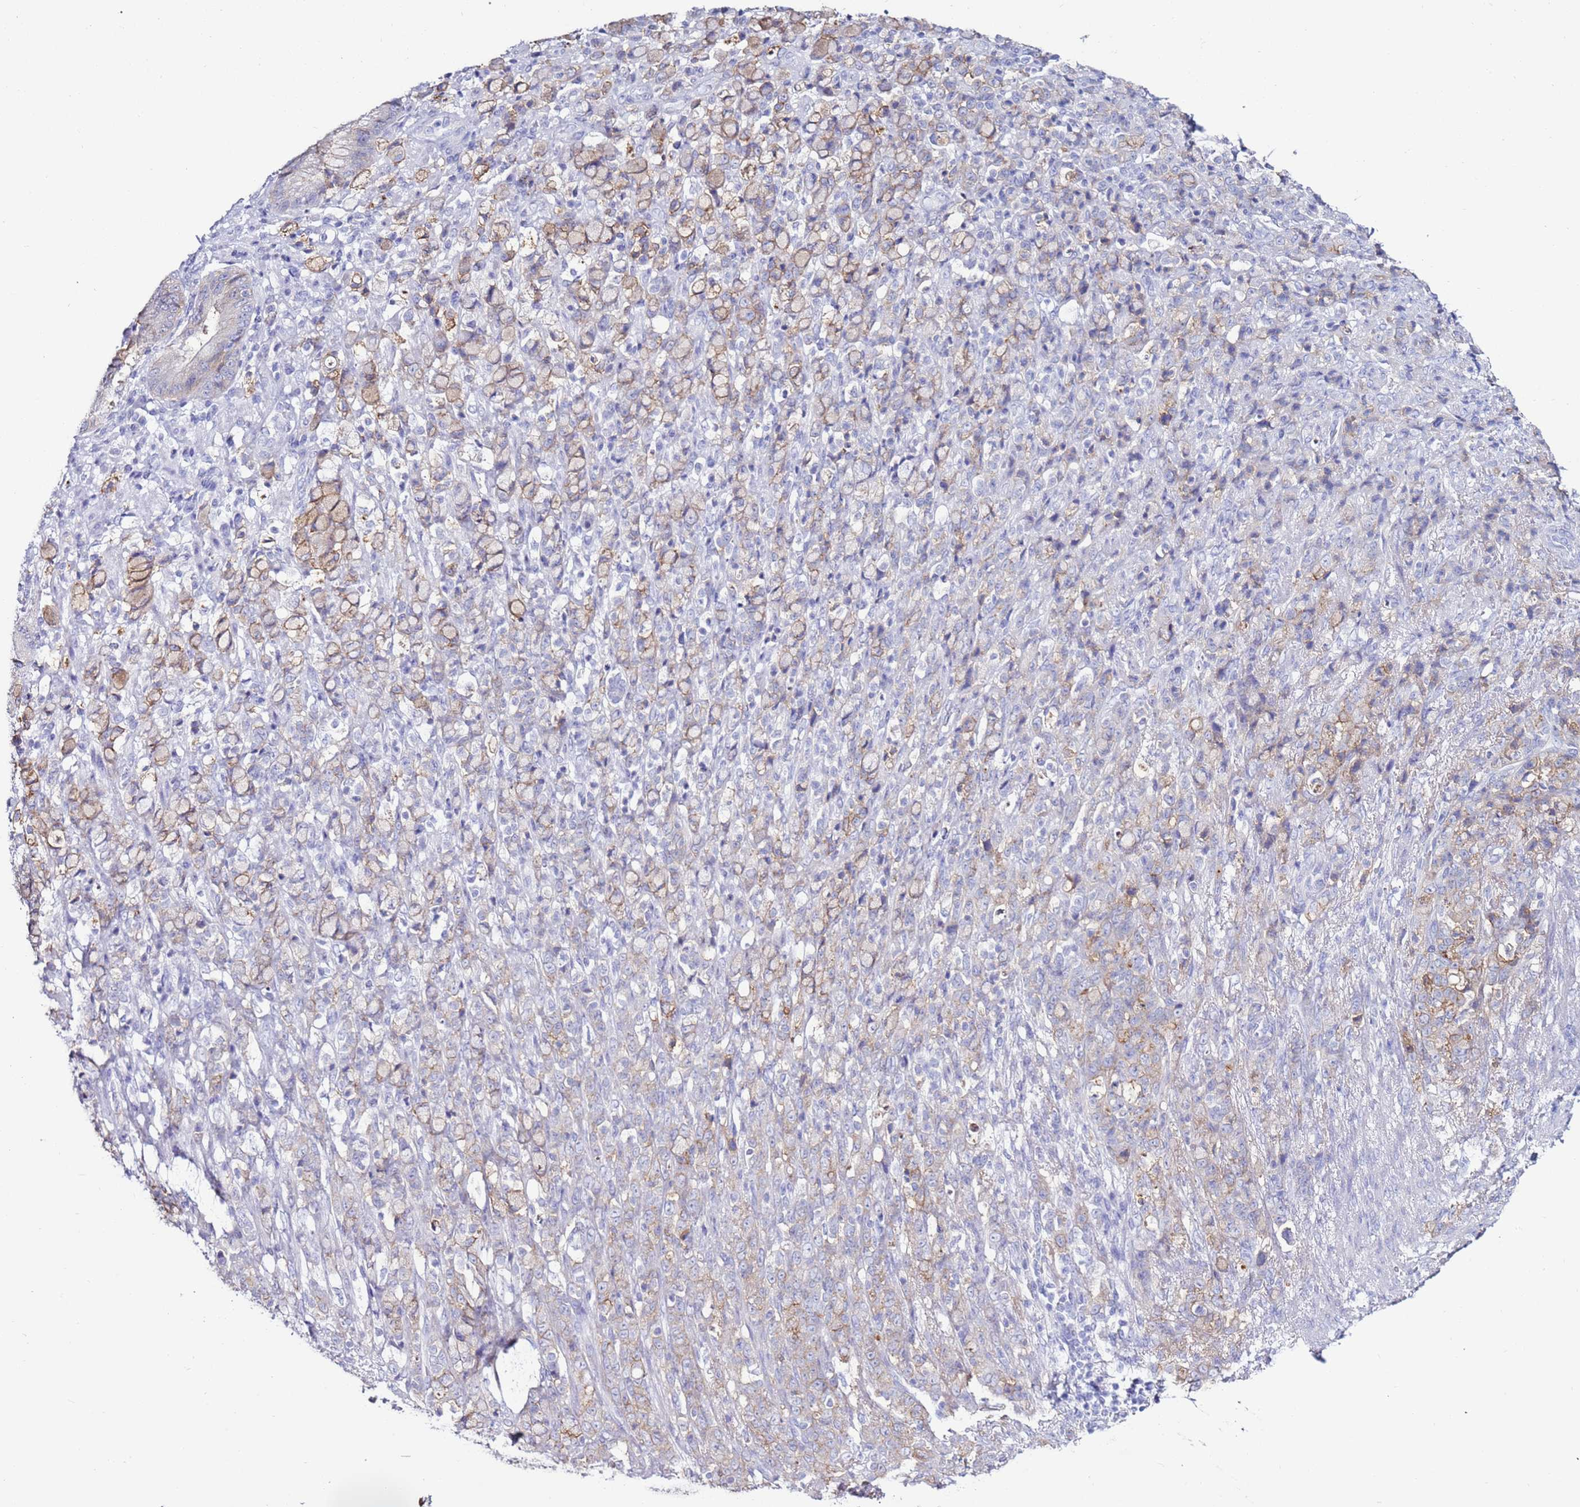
{"staining": {"intensity": "weak", "quantity": "25%-75%", "location": "cytoplasmic/membranous"}, "tissue": "stomach cancer", "cell_type": "Tumor cells", "image_type": "cancer", "snomed": [{"axis": "morphology", "description": "Normal tissue, NOS"}, {"axis": "morphology", "description": "Adenocarcinoma, NOS"}, {"axis": "topography", "description": "Stomach"}], "caption": "Stomach cancer (adenocarcinoma) stained with DAB IHC displays low levels of weak cytoplasmic/membranous staining in approximately 25%-75% of tumor cells.", "gene": "GPN3", "patient": {"sex": "female", "age": 79}}